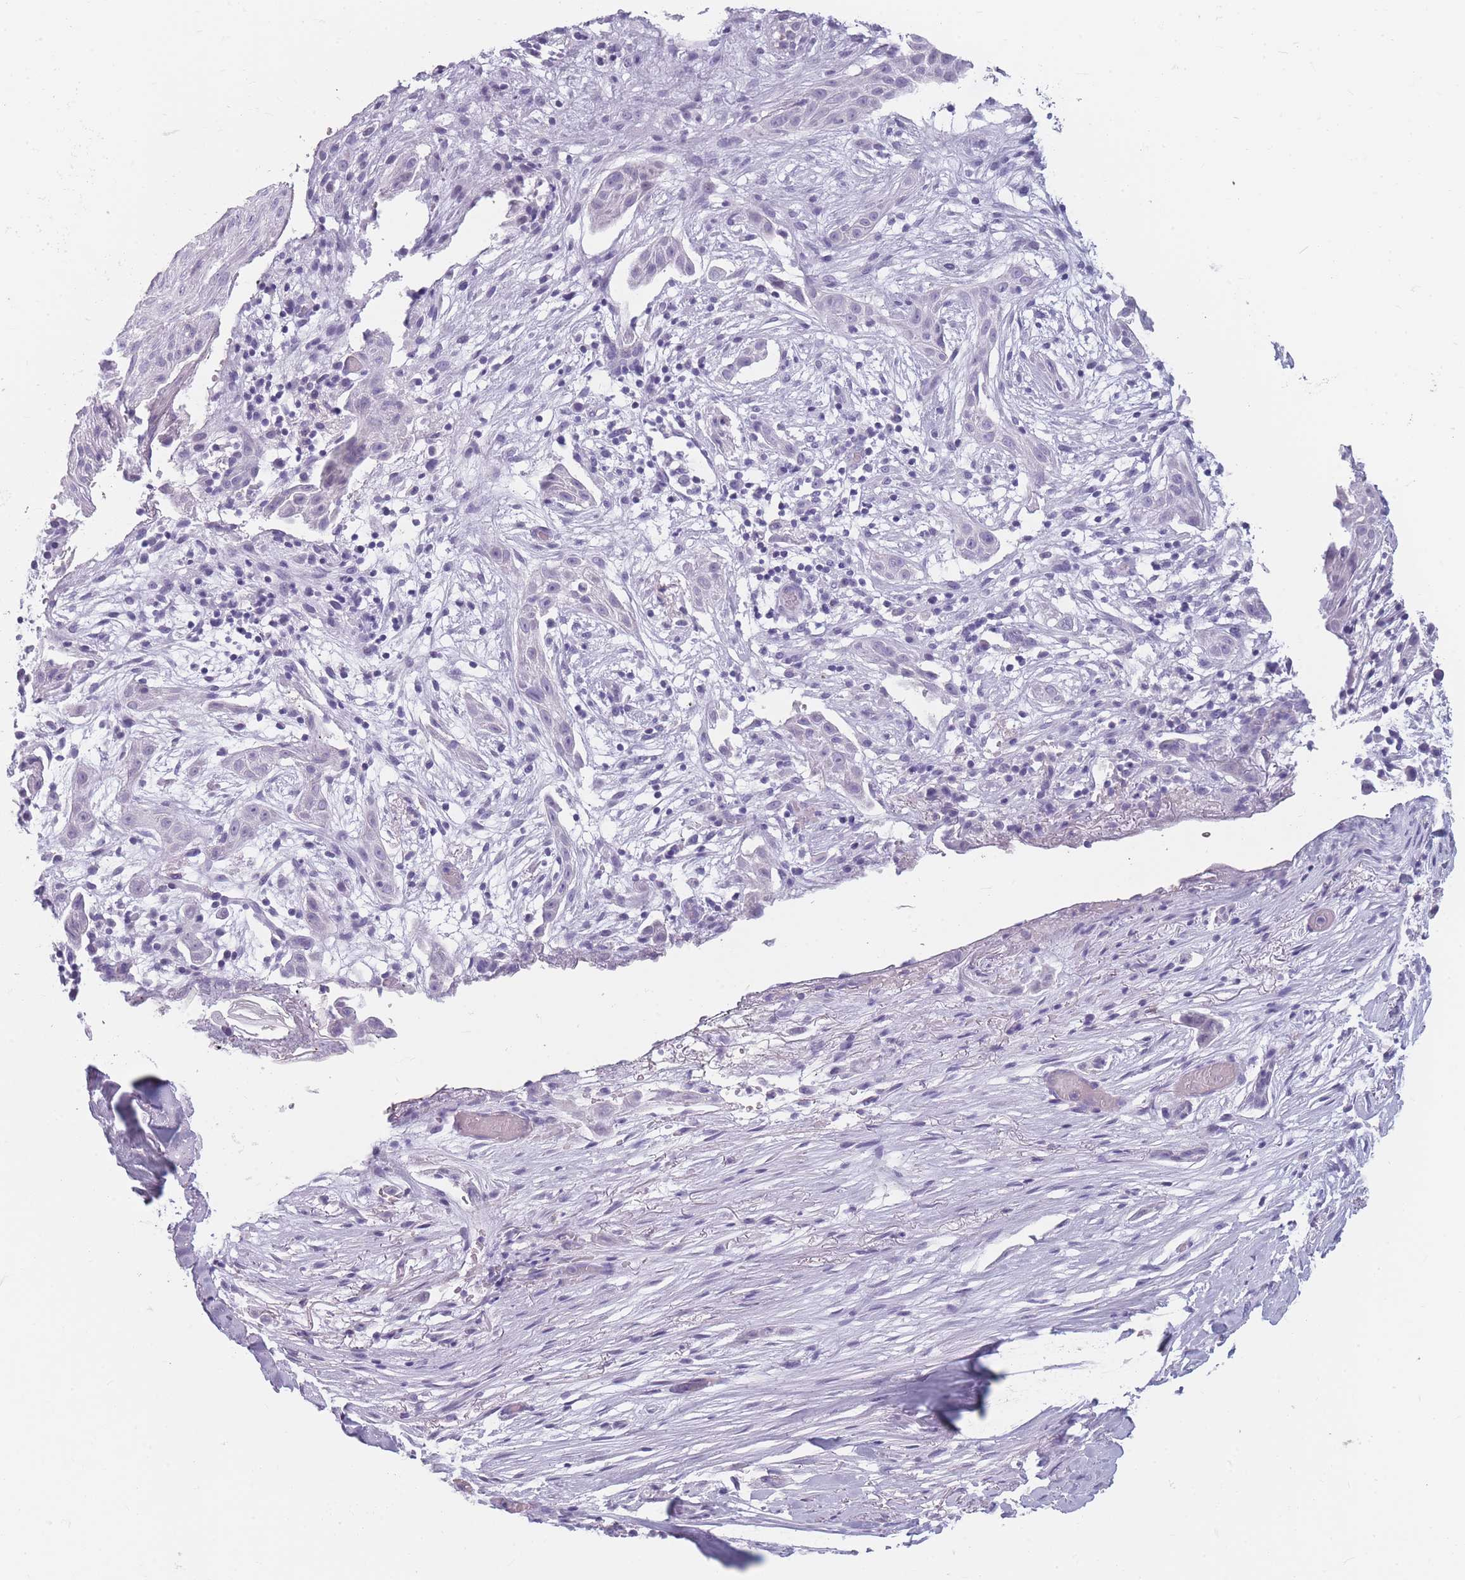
{"staining": {"intensity": "negative", "quantity": "none", "location": "none"}, "tissue": "adipose tissue", "cell_type": "Adipocytes", "image_type": "normal", "snomed": [{"axis": "morphology", "description": "Normal tissue, NOS"}, {"axis": "morphology", "description": "Basal cell carcinoma"}, {"axis": "topography", "description": "Skin"}], "caption": "Adipocytes show no significant staining in normal adipose tissue. The staining is performed using DAB brown chromogen with nuclei counter-stained in using hematoxylin.", "gene": "CCNO", "patient": {"sex": "female", "age": 89}}